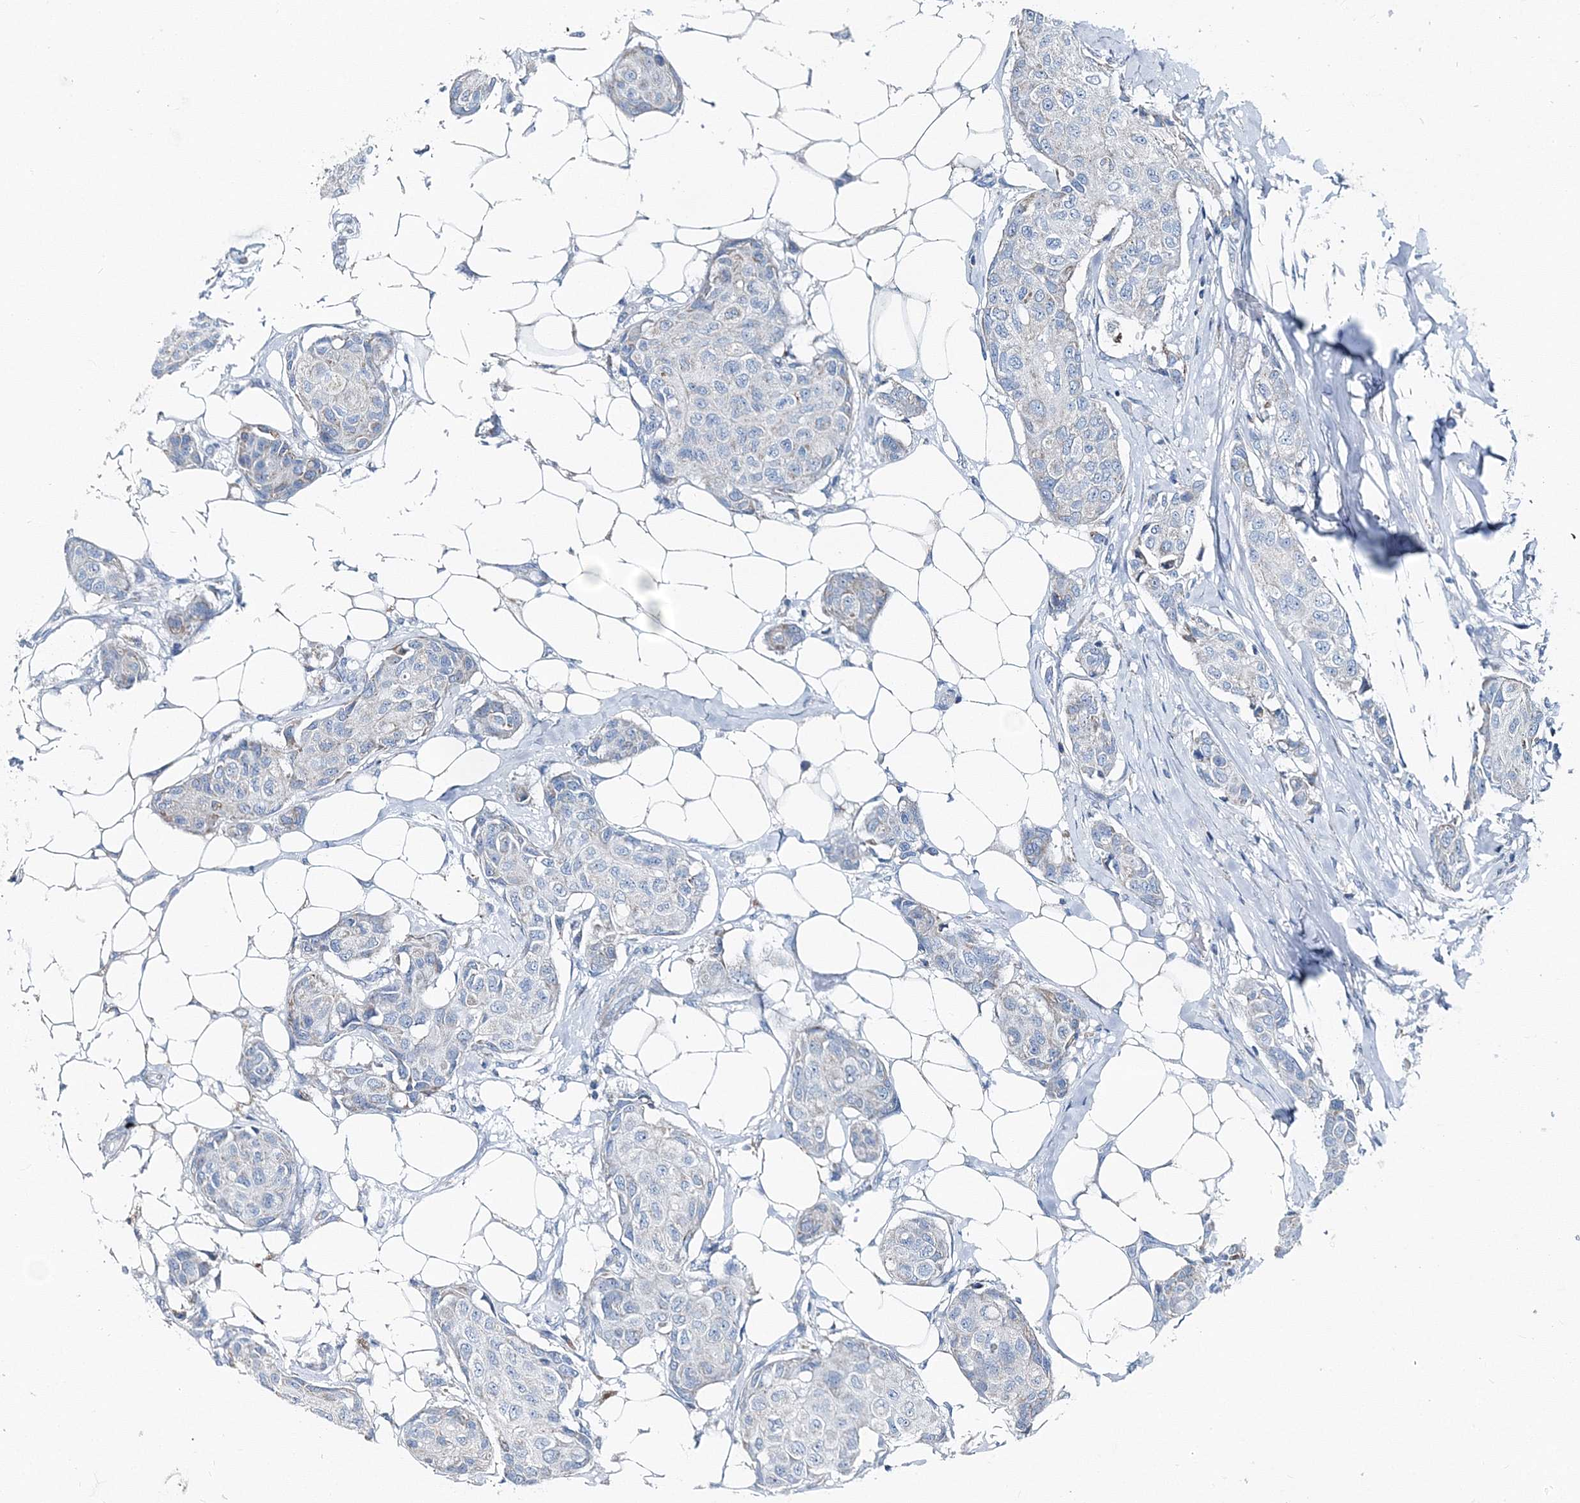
{"staining": {"intensity": "negative", "quantity": "none", "location": "none"}, "tissue": "breast cancer", "cell_type": "Tumor cells", "image_type": "cancer", "snomed": [{"axis": "morphology", "description": "Duct carcinoma"}, {"axis": "topography", "description": "Breast"}], "caption": "Image shows no protein positivity in tumor cells of breast cancer (infiltrating ductal carcinoma) tissue.", "gene": "GABARAPL2", "patient": {"sex": "female", "age": 80}}